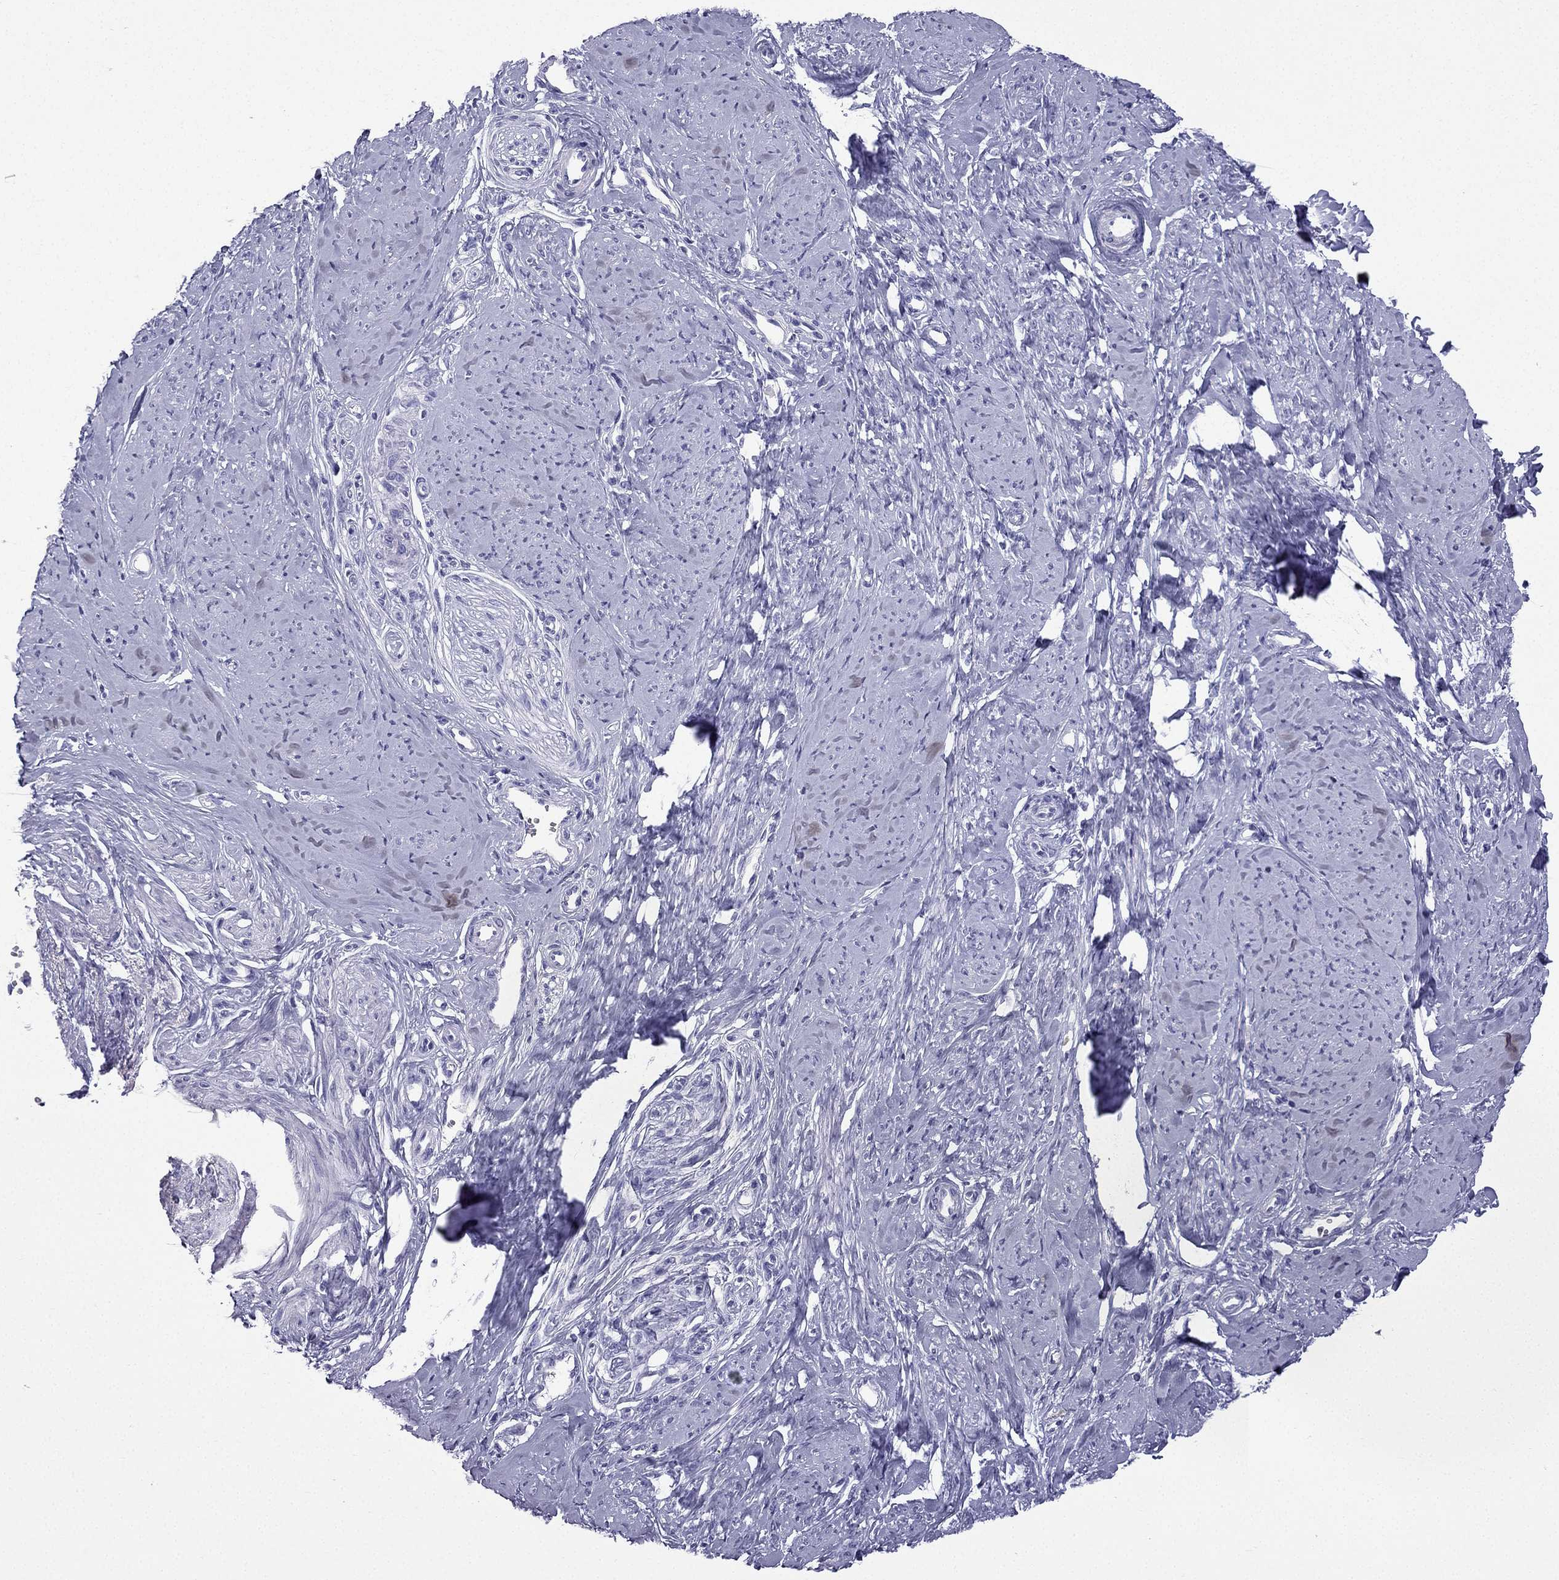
{"staining": {"intensity": "negative", "quantity": "none", "location": "none"}, "tissue": "smooth muscle", "cell_type": "Smooth muscle cells", "image_type": "normal", "snomed": [{"axis": "morphology", "description": "Normal tissue, NOS"}, {"axis": "topography", "description": "Smooth muscle"}], "caption": "Immunohistochemistry (IHC) of benign smooth muscle demonstrates no staining in smooth muscle cells.", "gene": "GJA8", "patient": {"sex": "female", "age": 48}}